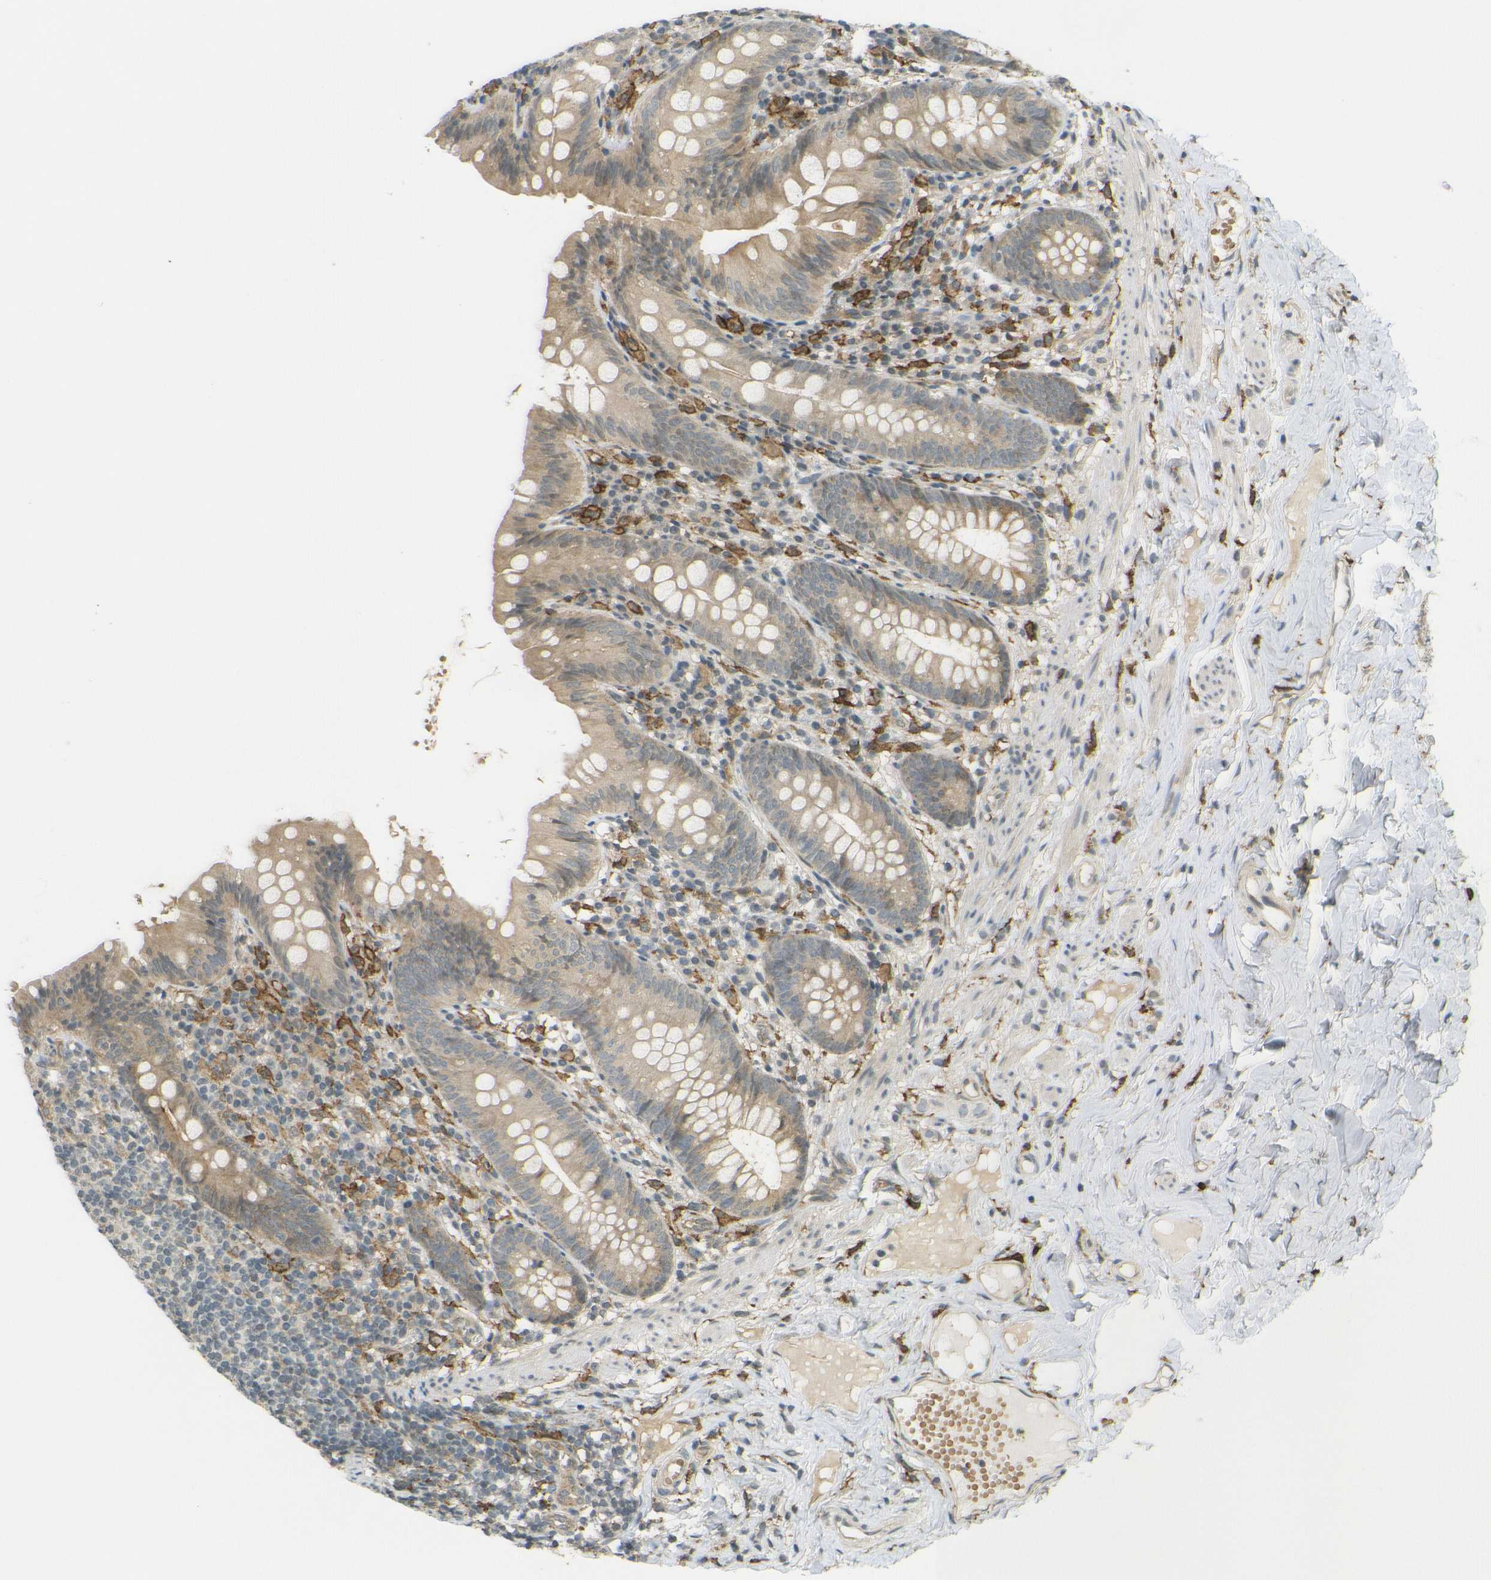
{"staining": {"intensity": "weak", "quantity": ">75%", "location": "cytoplasmic/membranous"}, "tissue": "appendix", "cell_type": "Glandular cells", "image_type": "normal", "snomed": [{"axis": "morphology", "description": "Normal tissue, NOS"}, {"axis": "topography", "description": "Appendix"}], "caption": "DAB immunohistochemical staining of unremarkable human appendix shows weak cytoplasmic/membranous protein expression in about >75% of glandular cells. Nuclei are stained in blue.", "gene": "DAB2", "patient": {"sex": "male", "age": 52}}